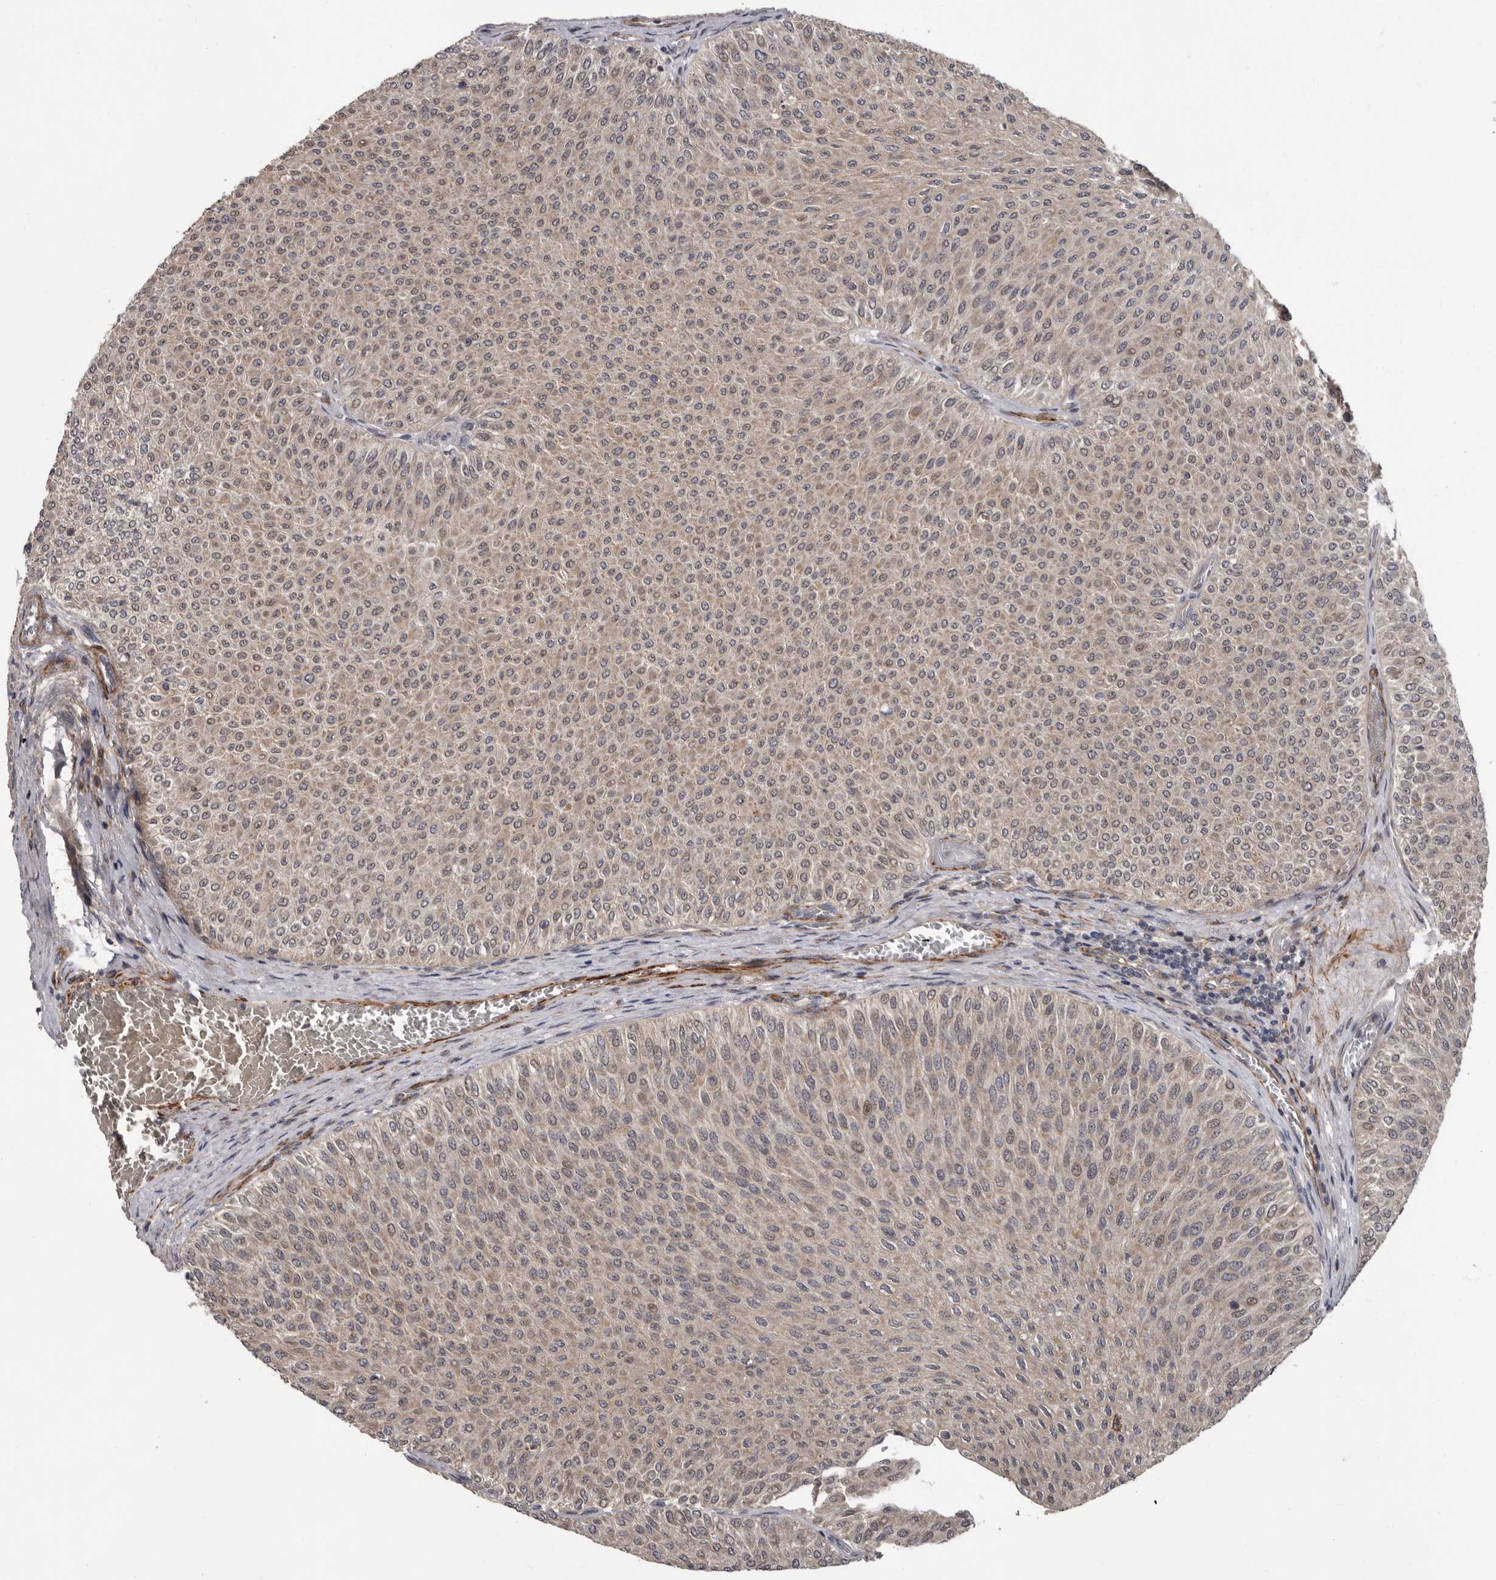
{"staining": {"intensity": "weak", "quantity": "25%-75%", "location": "cytoplasmic/membranous"}, "tissue": "urothelial cancer", "cell_type": "Tumor cells", "image_type": "cancer", "snomed": [{"axis": "morphology", "description": "Urothelial carcinoma, Low grade"}, {"axis": "topography", "description": "Urinary bladder"}], "caption": "Human urothelial carcinoma (low-grade) stained with a brown dye demonstrates weak cytoplasmic/membranous positive positivity in approximately 25%-75% of tumor cells.", "gene": "FGFR4", "patient": {"sex": "male", "age": 78}}